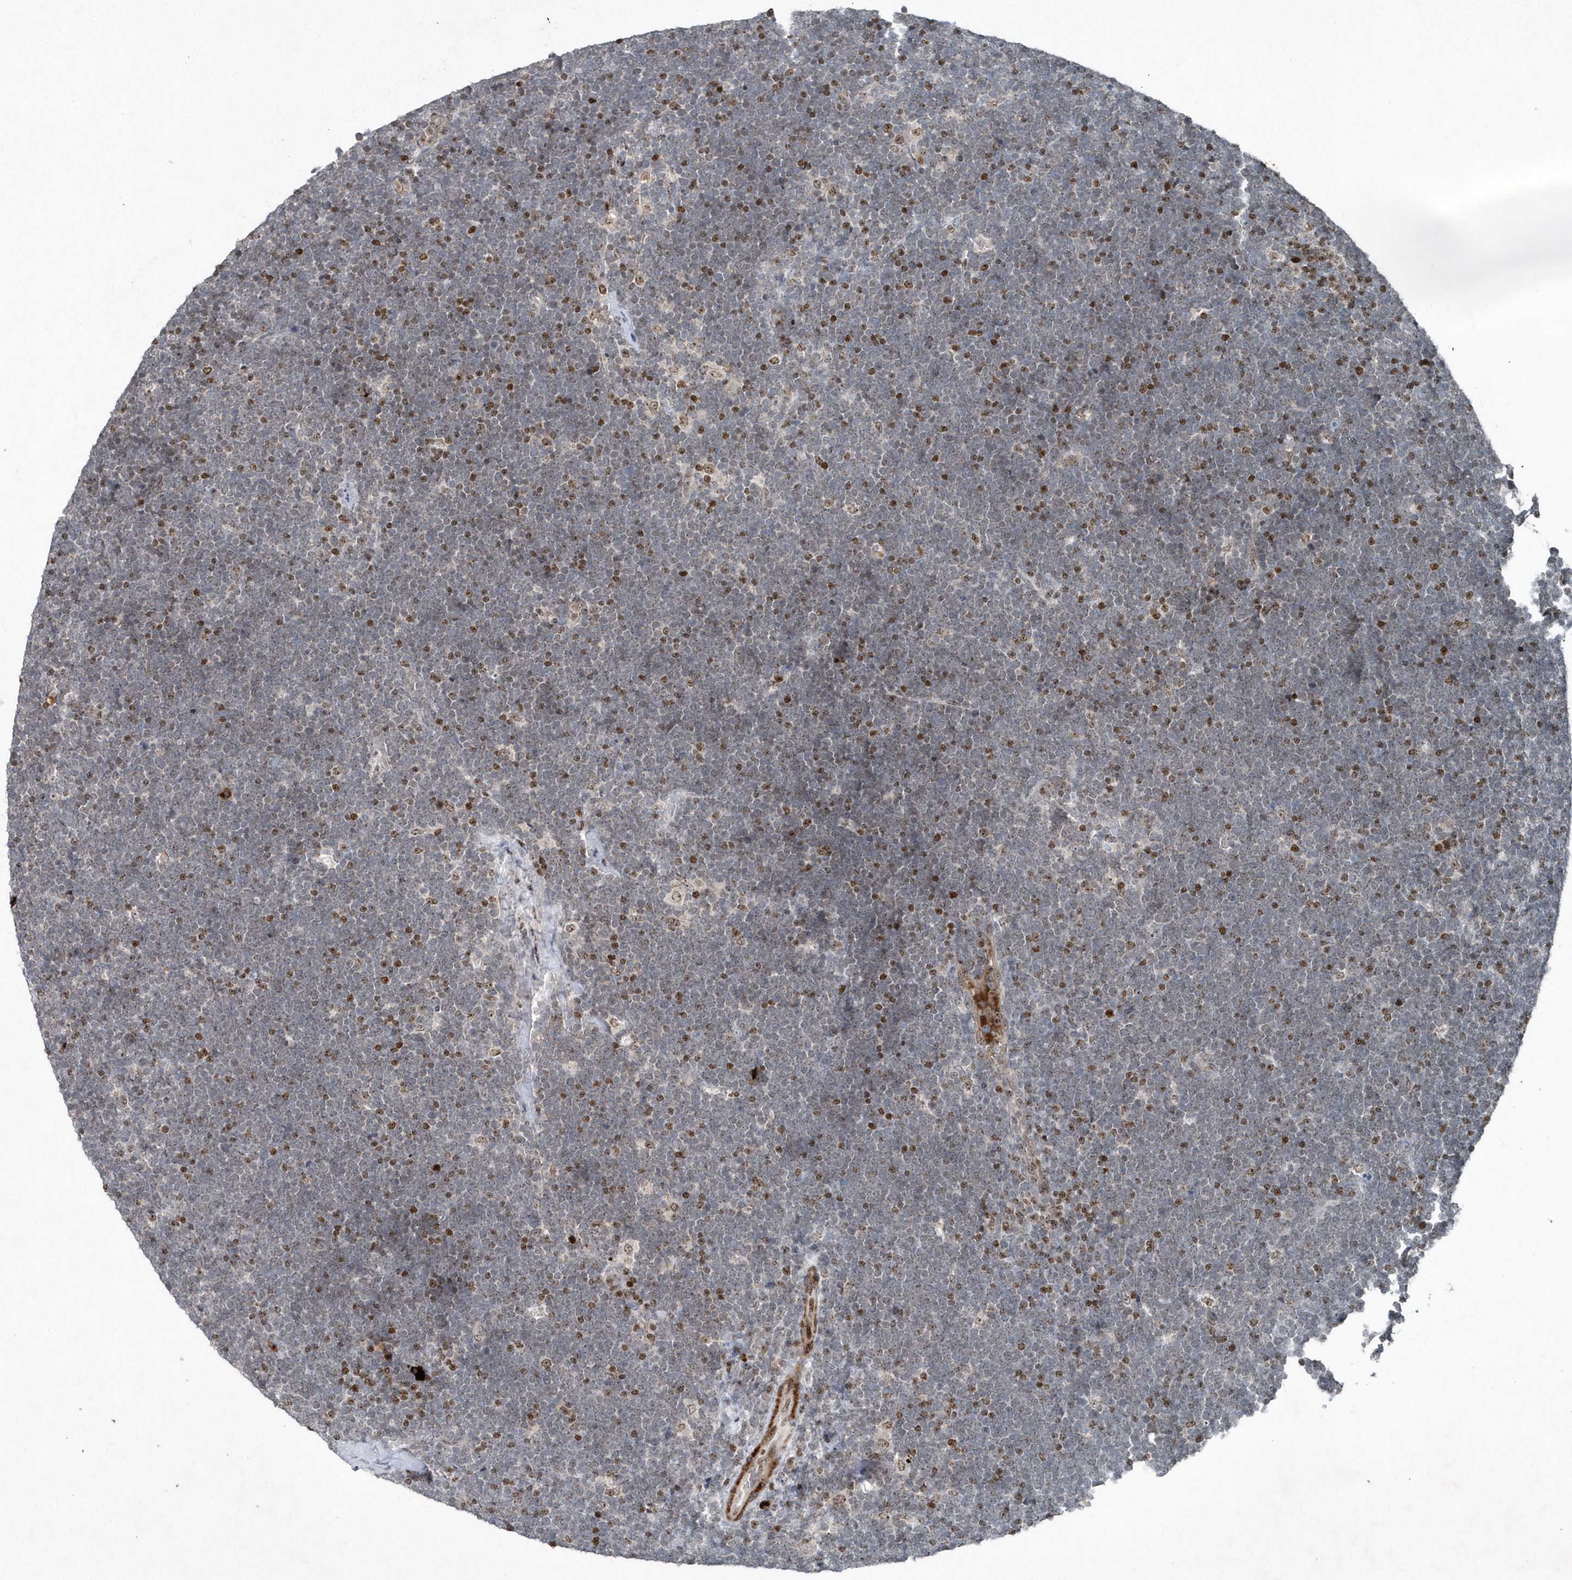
{"staining": {"intensity": "moderate", "quantity": "25%-75%", "location": "nuclear"}, "tissue": "lymphoma", "cell_type": "Tumor cells", "image_type": "cancer", "snomed": [{"axis": "morphology", "description": "Malignant lymphoma, non-Hodgkin's type, High grade"}, {"axis": "topography", "description": "Lymph node"}], "caption": "Moderate nuclear protein positivity is identified in approximately 25%-75% of tumor cells in lymphoma.", "gene": "QTRT2", "patient": {"sex": "male", "age": 13}}